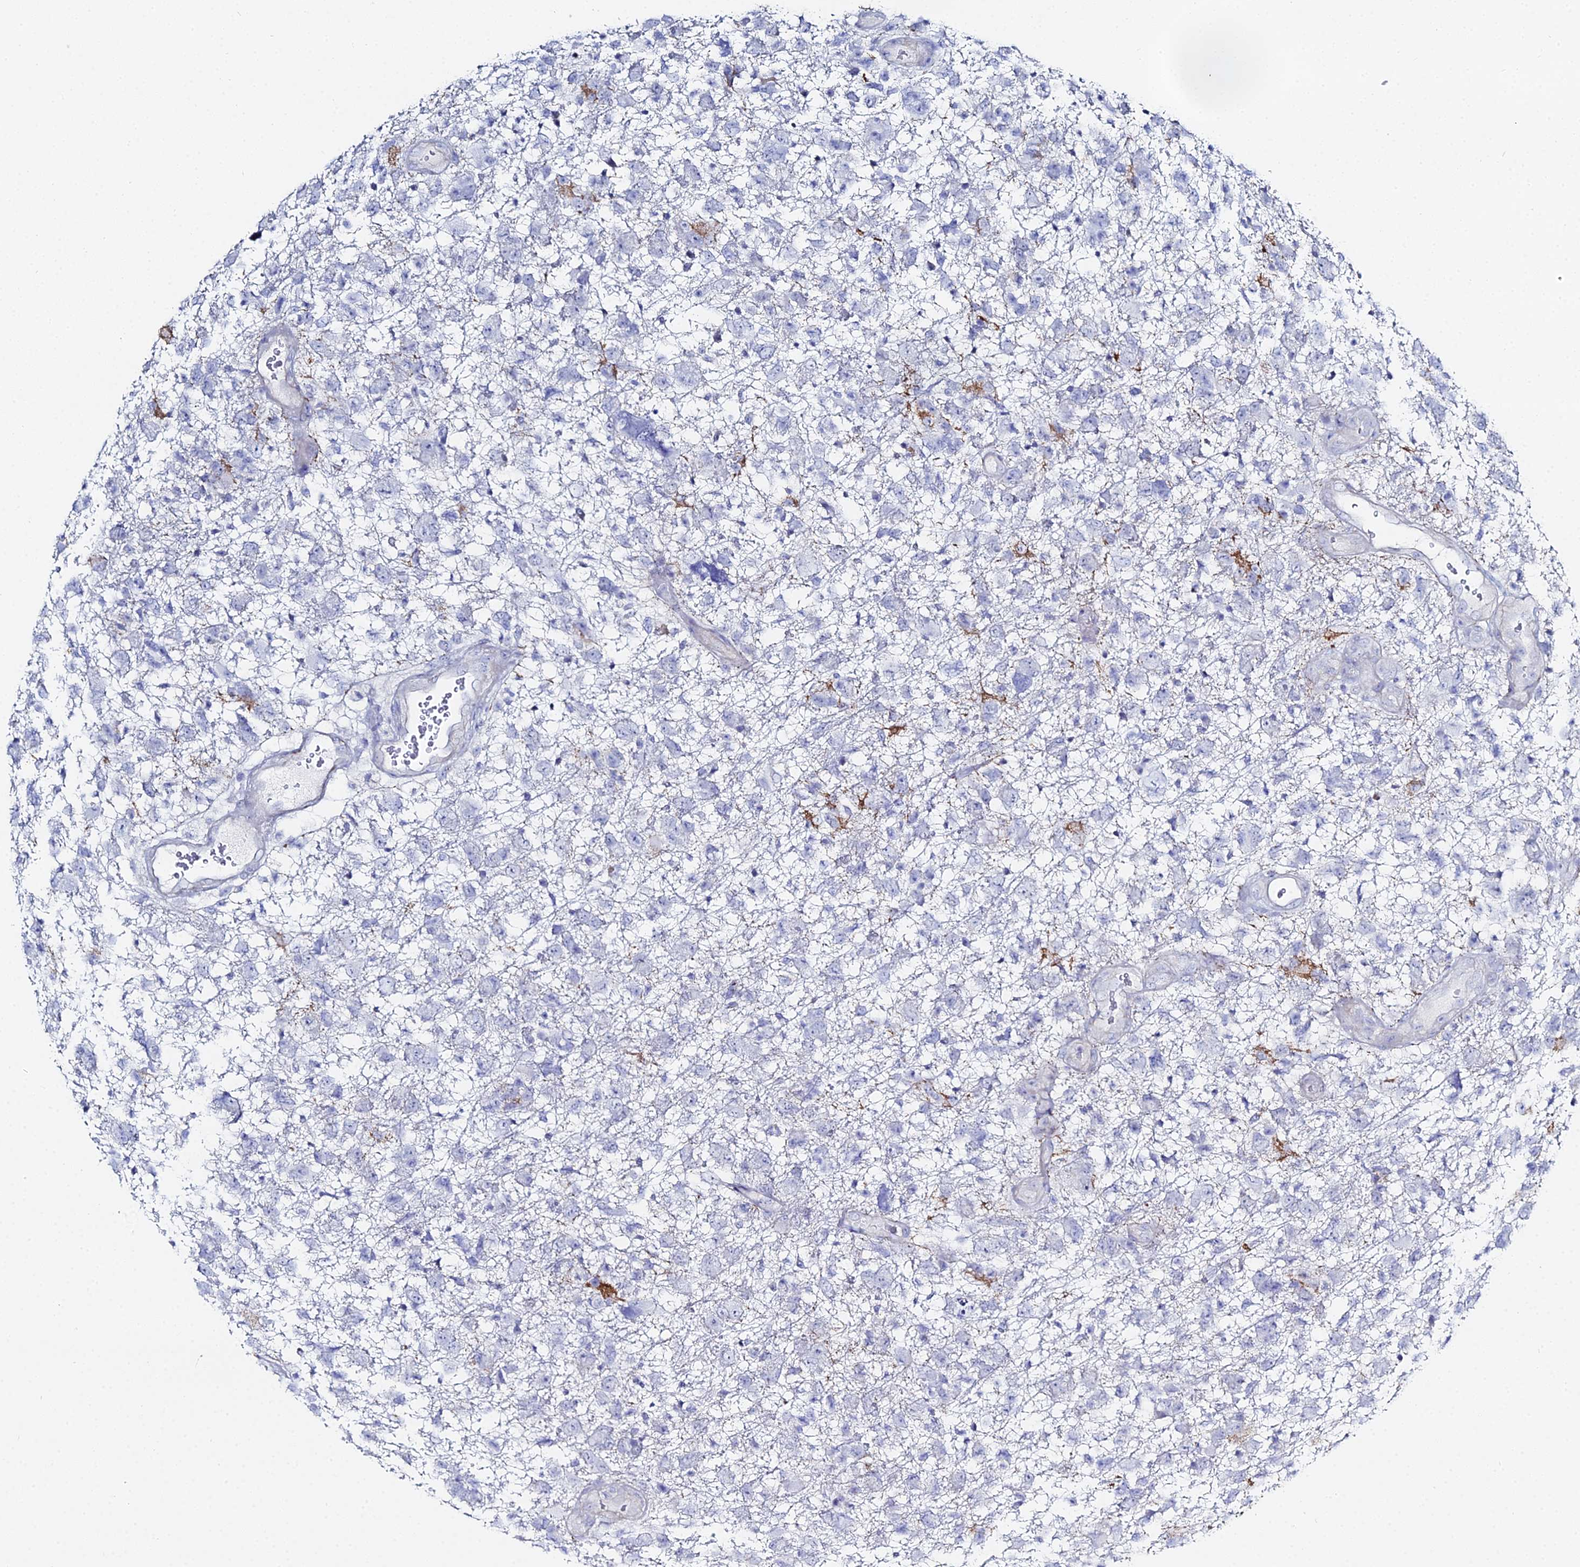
{"staining": {"intensity": "negative", "quantity": "none", "location": "none"}, "tissue": "glioma", "cell_type": "Tumor cells", "image_type": "cancer", "snomed": [{"axis": "morphology", "description": "Glioma, malignant, High grade"}, {"axis": "topography", "description": "Brain"}], "caption": "Glioma stained for a protein using immunohistochemistry (IHC) demonstrates no positivity tumor cells.", "gene": "DHX34", "patient": {"sex": "male", "age": 61}}